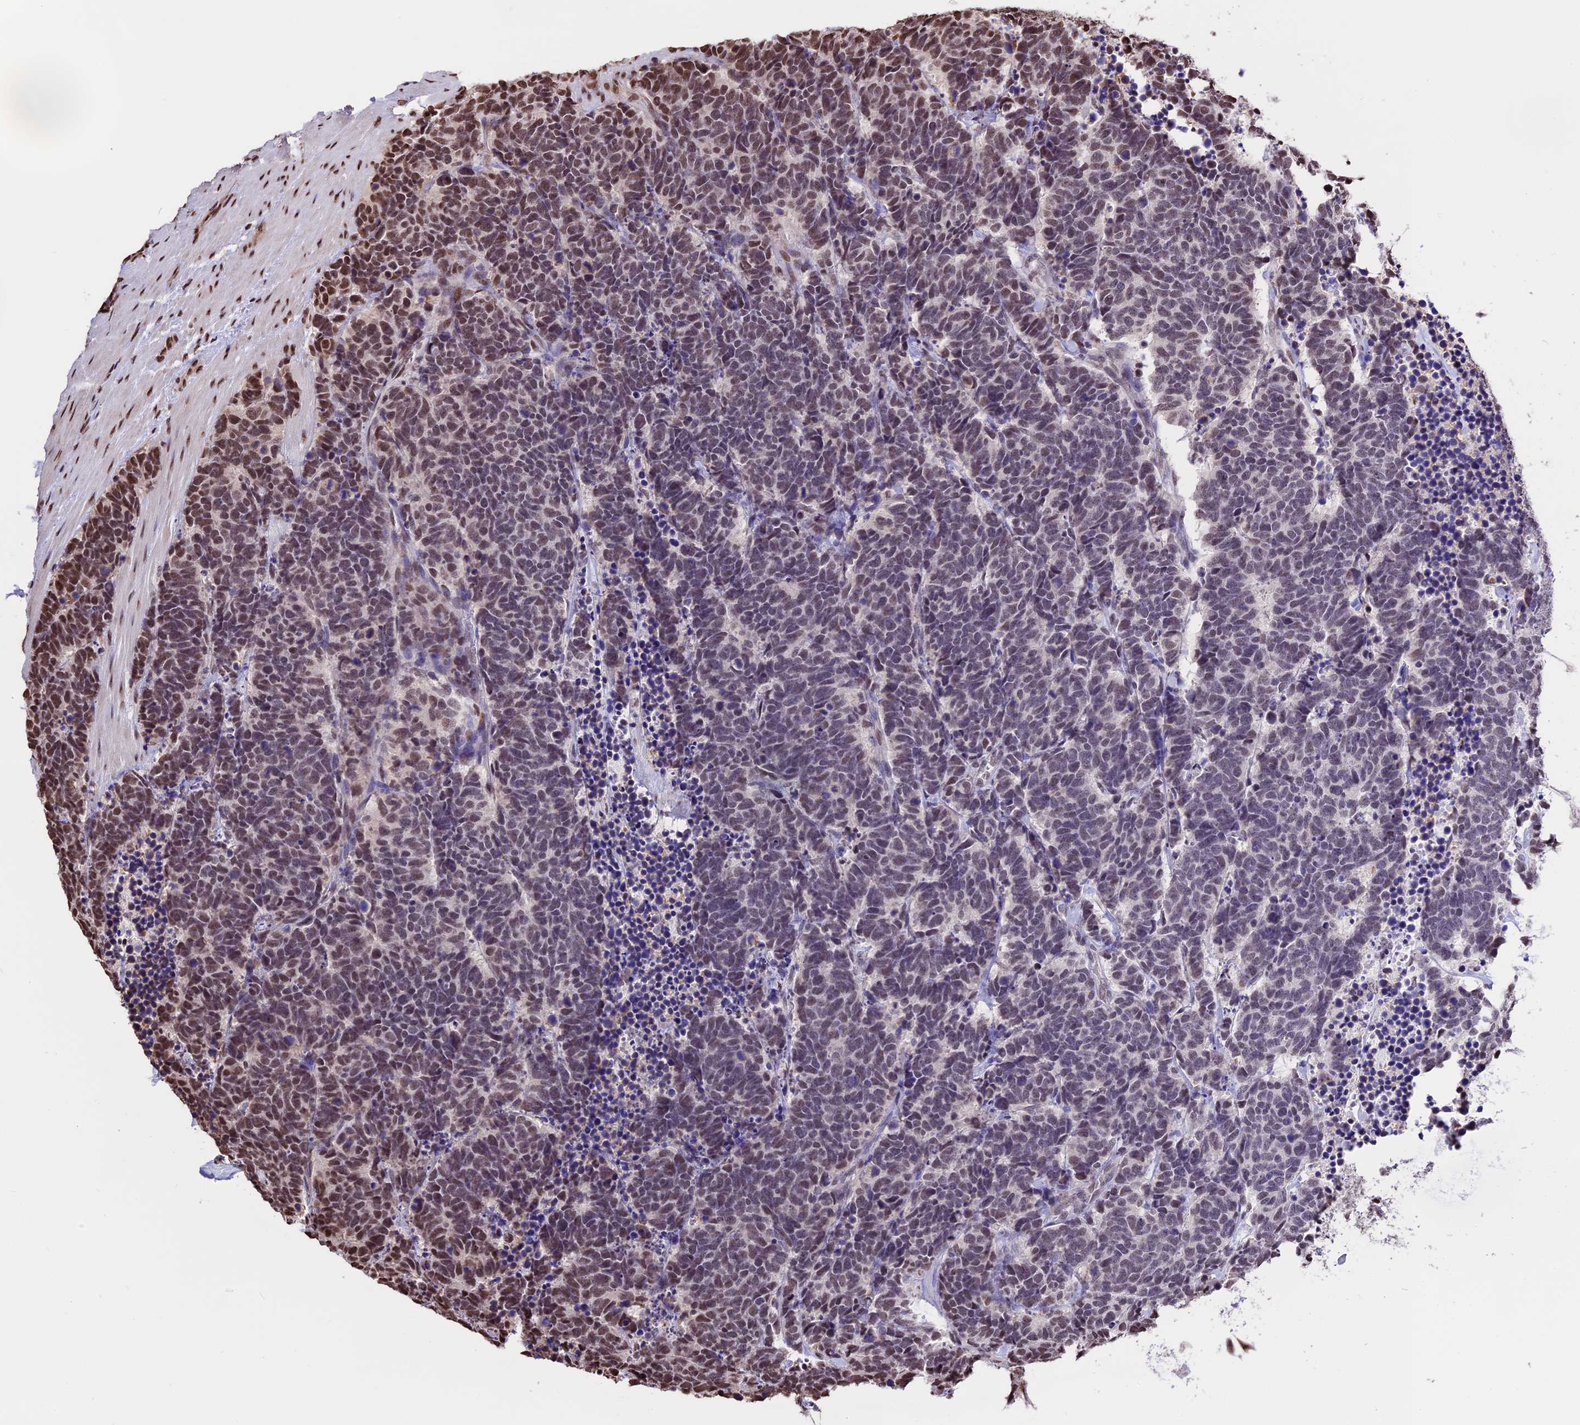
{"staining": {"intensity": "moderate", "quantity": "25%-75%", "location": "nuclear"}, "tissue": "carcinoid", "cell_type": "Tumor cells", "image_type": "cancer", "snomed": [{"axis": "morphology", "description": "Carcinoma, NOS"}, {"axis": "morphology", "description": "Carcinoid, malignant, NOS"}, {"axis": "topography", "description": "Urinary bladder"}], "caption": "Protein staining of carcinoid tissue exhibits moderate nuclear expression in about 25%-75% of tumor cells.", "gene": "POLR3E", "patient": {"sex": "male", "age": 57}}